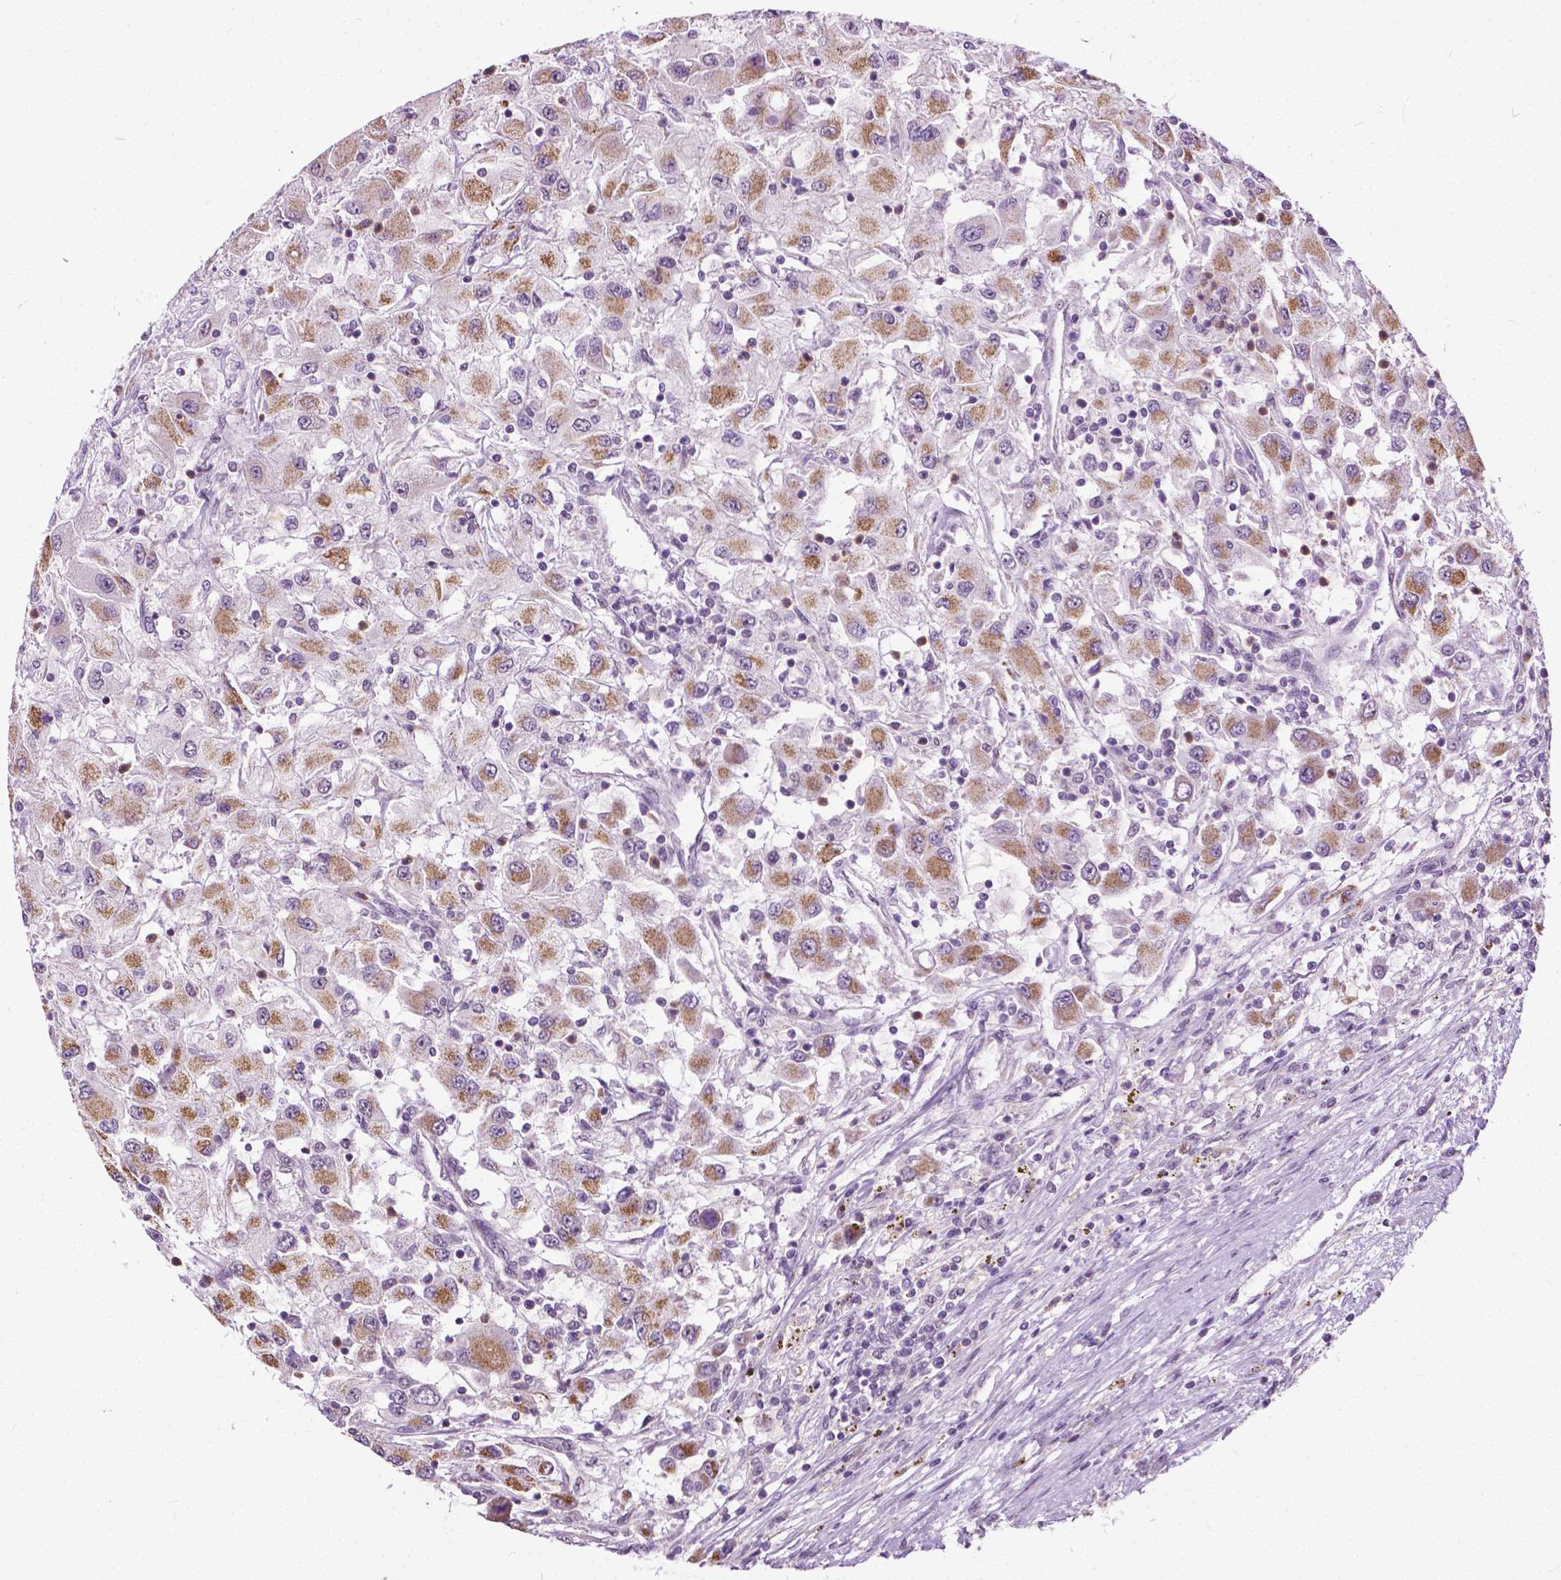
{"staining": {"intensity": "moderate", "quantity": ">75%", "location": "cytoplasmic/membranous"}, "tissue": "renal cancer", "cell_type": "Tumor cells", "image_type": "cancer", "snomed": [{"axis": "morphology", "description": "Adenocarcinoma, NOS"}, {"axis": "topography", "description": "Kidney"}], "caption": "Brown immunohistochemical staining in renal cancer (adenocarcinoma) demonstrates moderate cytoplasmic/membranous staining in about >75% of tumor cells. (brown staining indicates protein expression, while blue staining denotes nuclei).", "gene": "TTC9B", "patient": {"sex": "female", "age": 67}}